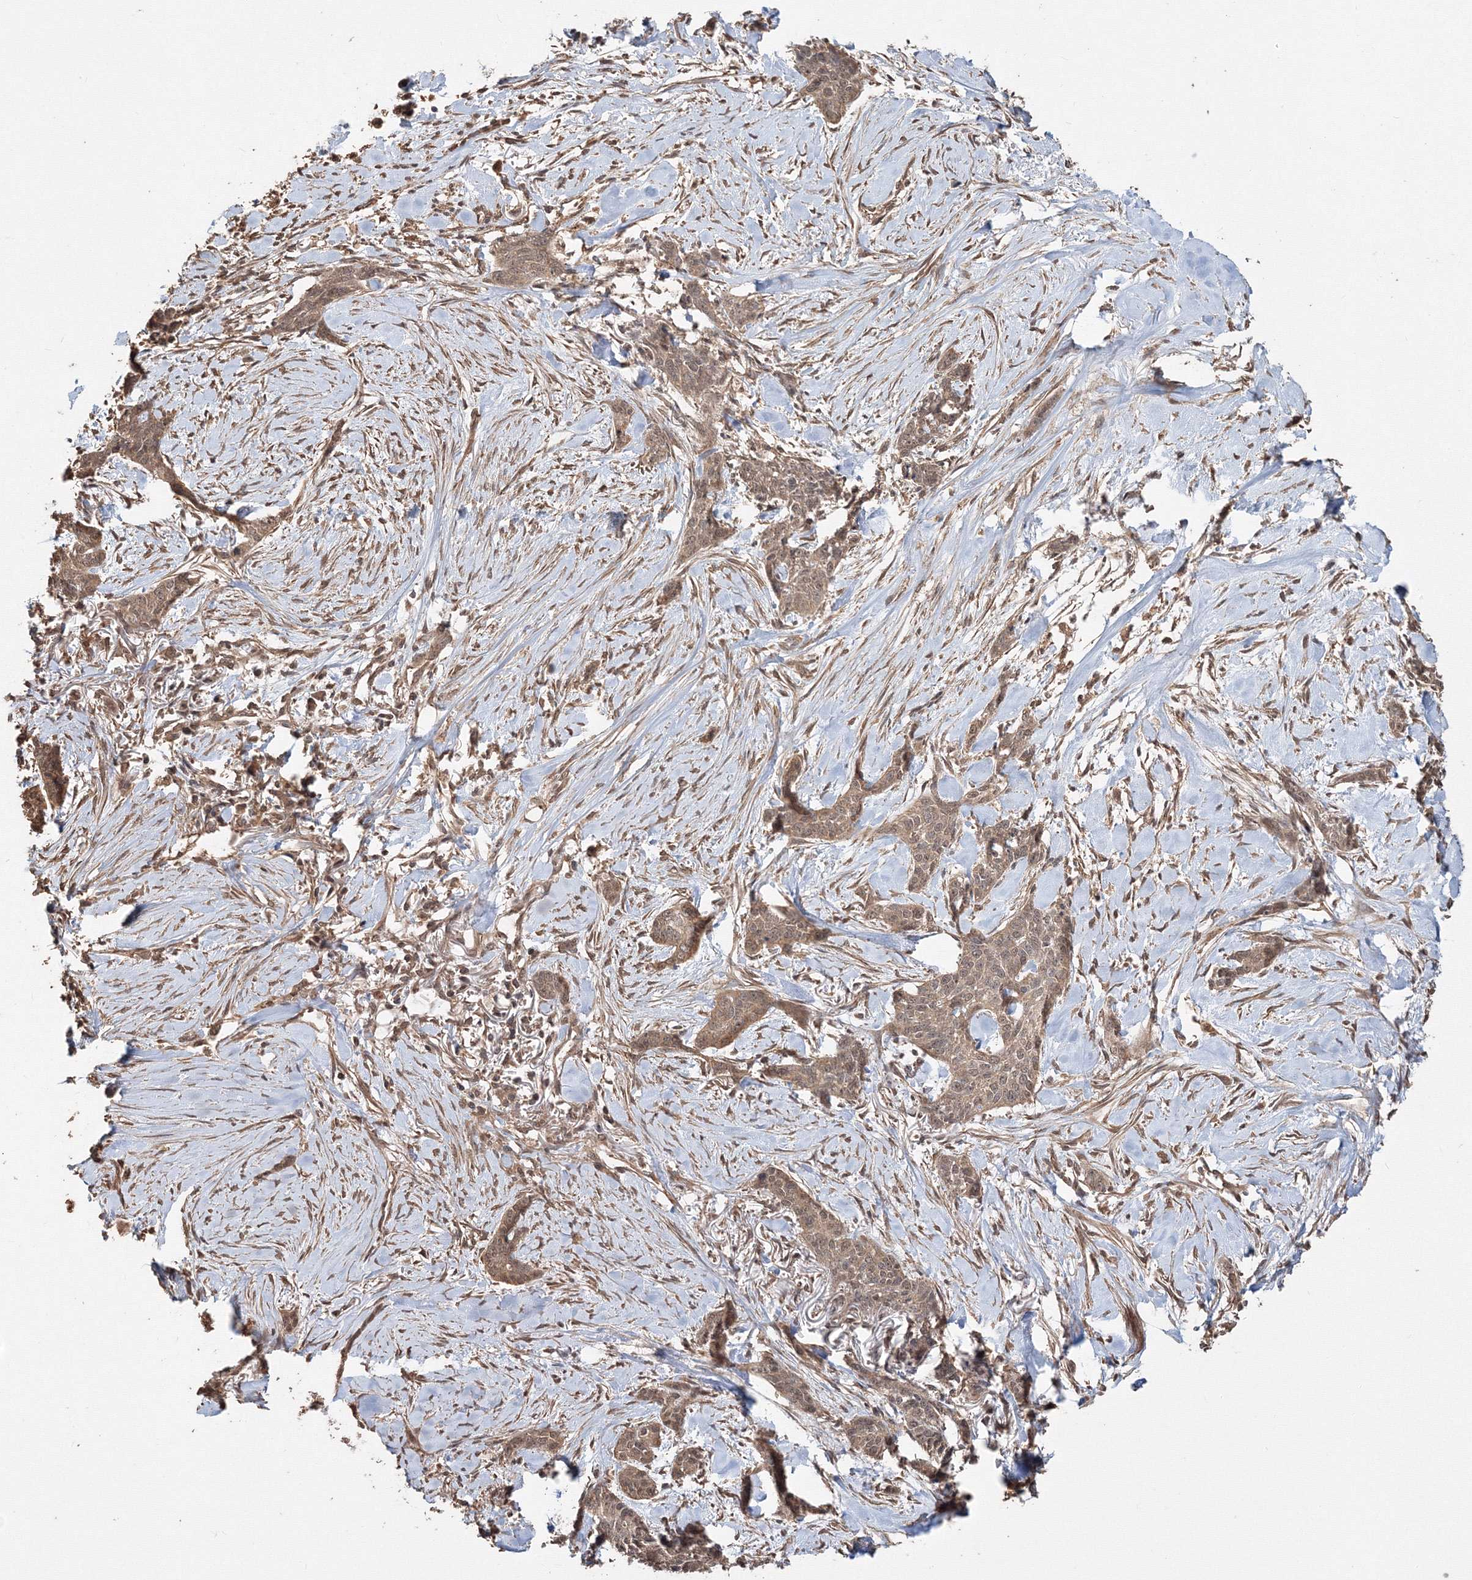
{"staining": {"intensity": "weak", "quantity": ">75%", "location": "cytoplasmic/membranous"}, "tissue": "skin cancer", "cell_type": "Tumor cells", "image_type": "cancer", "snomed": [{"axis": "morphology", "description": "Basal cell carcinoma"}, {"axis": "topography", "description": "Skin"}], "caption": "A photomicrograph of skin basal cell carcinoma stained for a protein demonstrates weak cytoplasmic/membranous brown staining in tumor cells. The staining was performed using DAB to visualize the protein expression in brown, while the nuclei were stained in blue with hematoxylin (Magnification: 20x).", "gene": "CCDC122", "patient": {"sex": "female", "age": 64}}